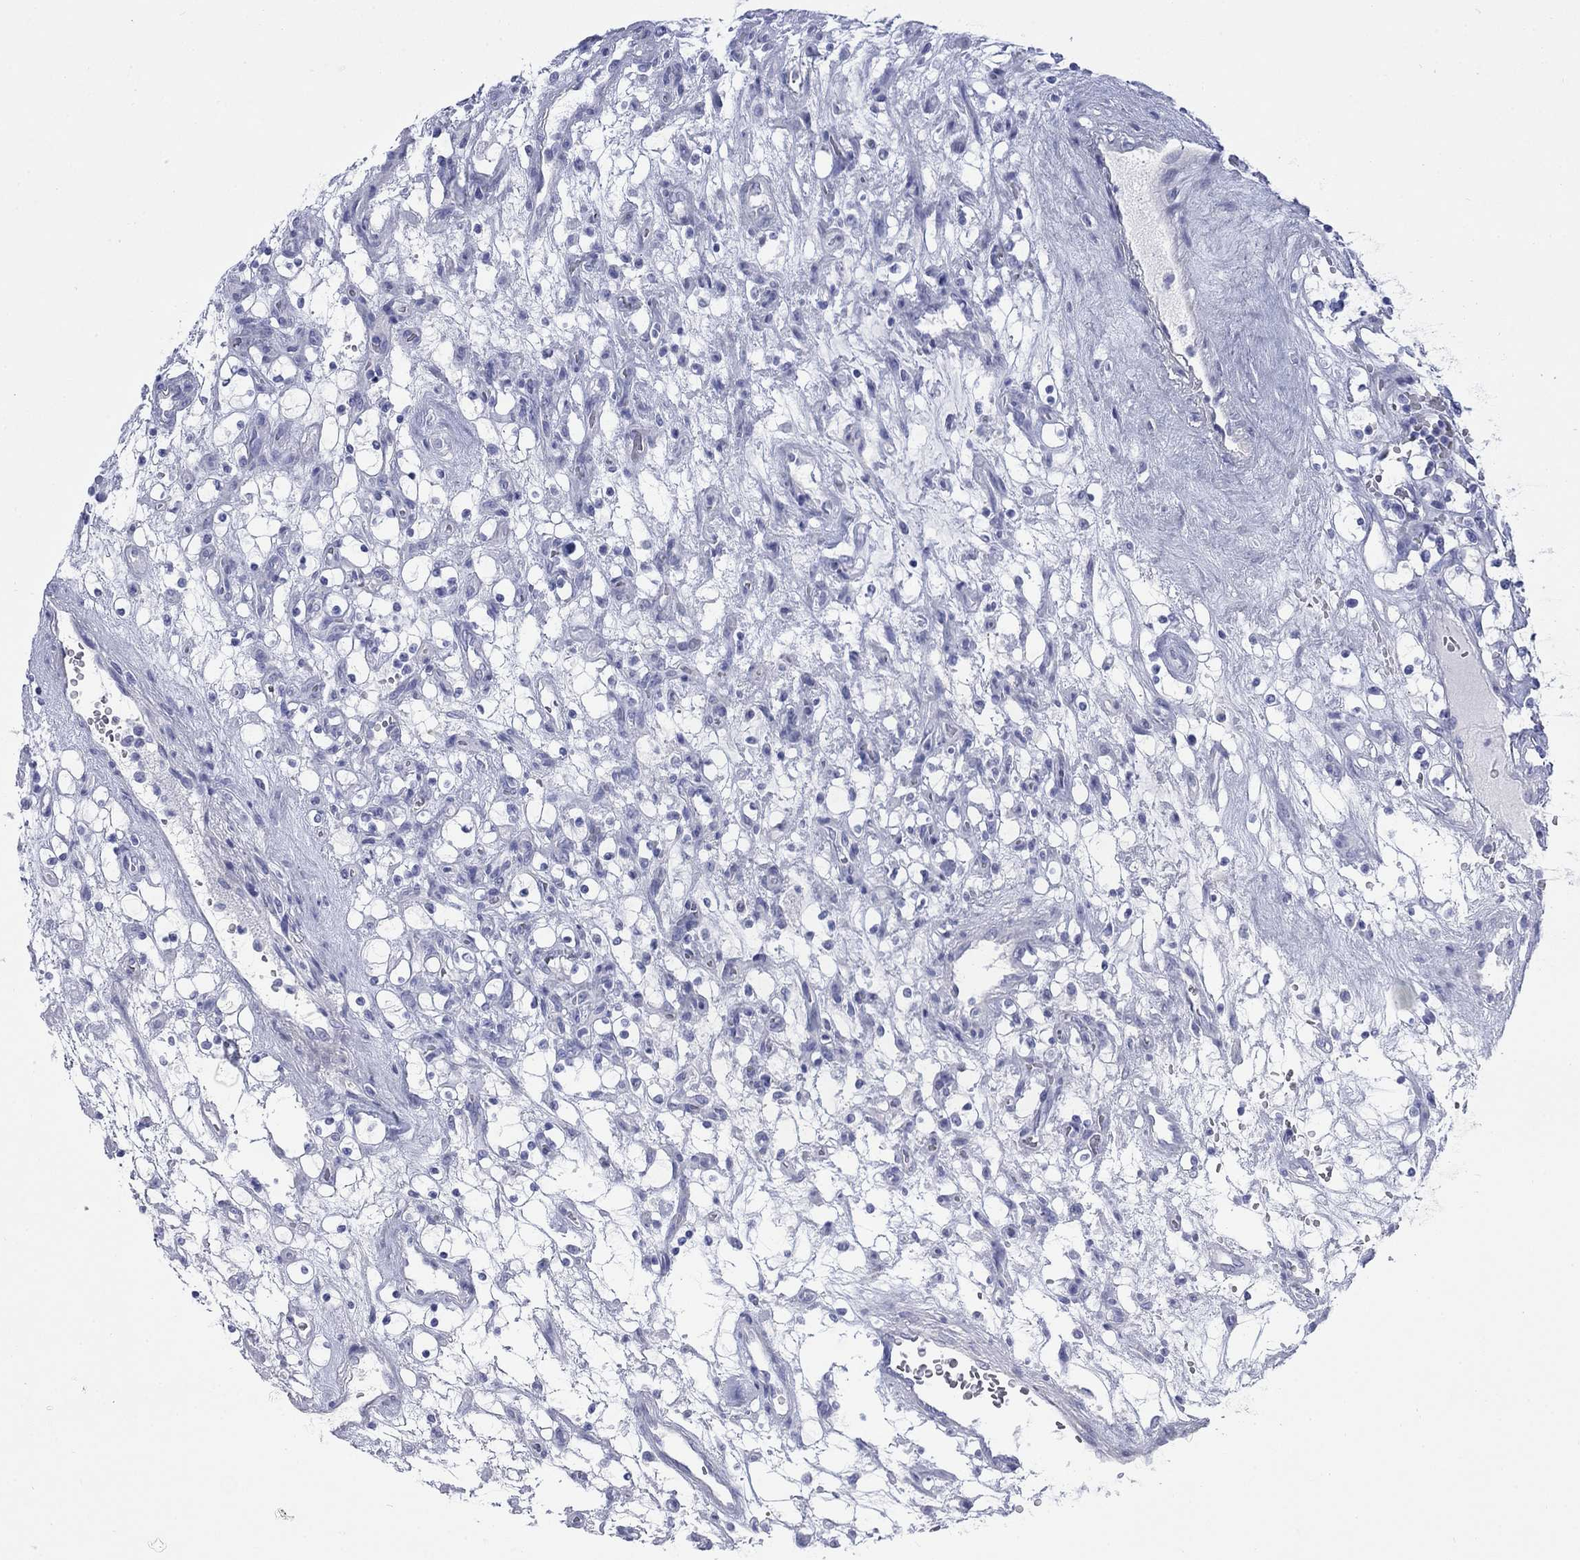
{"staining": {"intensity": "negative", "quantity": "none", "location": "none"}, "tissue": "renal cancer", "cell_type": "Tumor cells", "image_type": "cancer", "snomed": [{"axis": "morphology", "description": "Adenocarcinoma, NOS"}, {"axis": "topography", "description": "Kidney"}], "caption": "This is a histopathology image of immunohistochemistry staining of renal adenocarcinoma, which shows no positivity in tumor cells. The staining was performed using DAB to visualize the protein expression in brown, while the nuclei were stained in blue with hematoxylin (Magnification: 20x).", "gene": "IGF2BP3", "patient": {"sex": "female", "age": 69}}